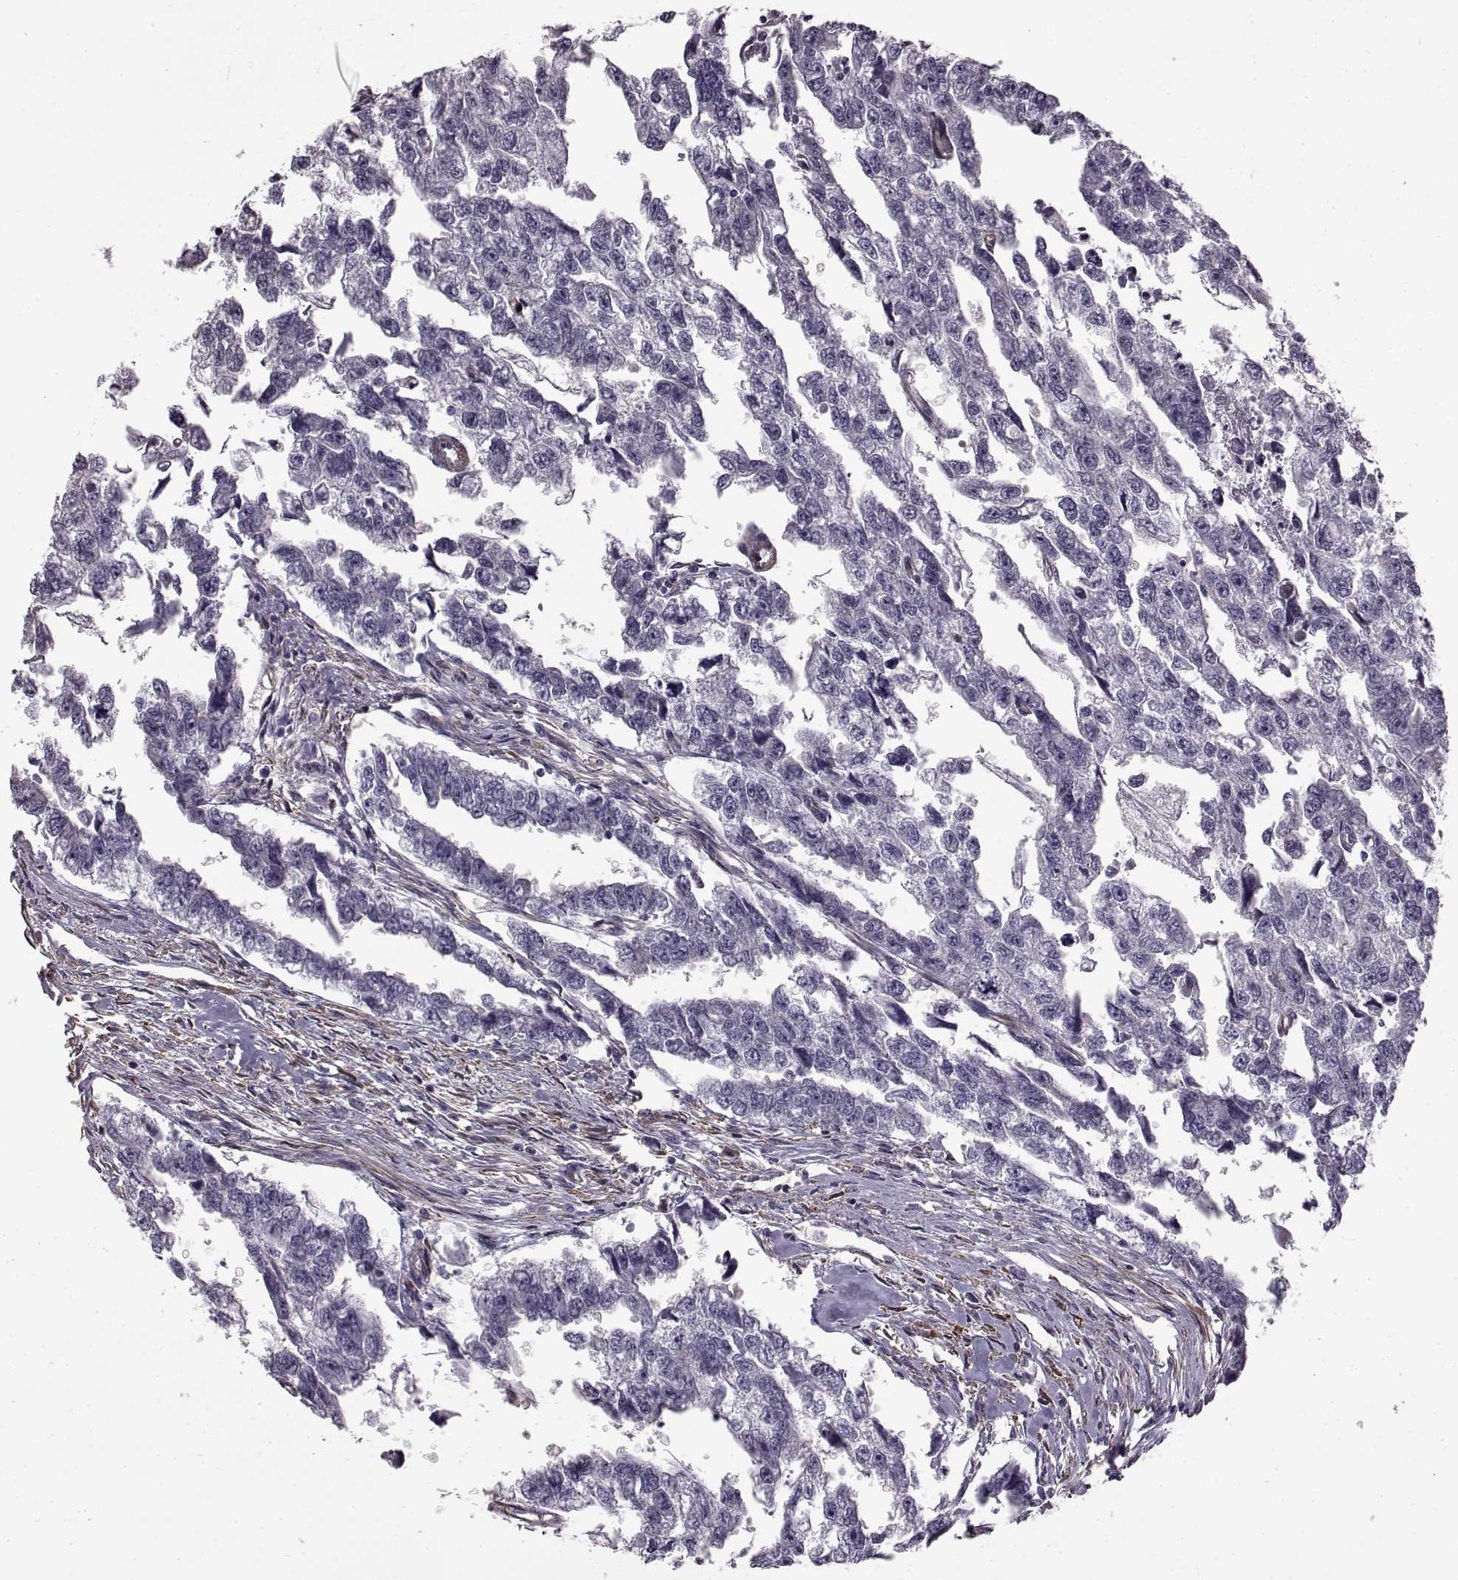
{"staining": {"intensity": "negative", "quantity": "none", "location": "none"}, "tissue": "testis cancer", "cell_type": "Tumor cells", "image_type": "cancer", "snomed": [{"axis": "morphology", "description": "Carcinoma, Embryonal, NOS"}, {"axis": "morphology", "description": "Teratoma, malignant, NOS"}, {"axis": "topography", "description": "Testis"}], "caption": "Immunohistochemical staining of testis embryonal carcinoma displays no significant staining in tumor cells.", "gene": "KRT85", "patient": {"sex": "male", "age": 44}}